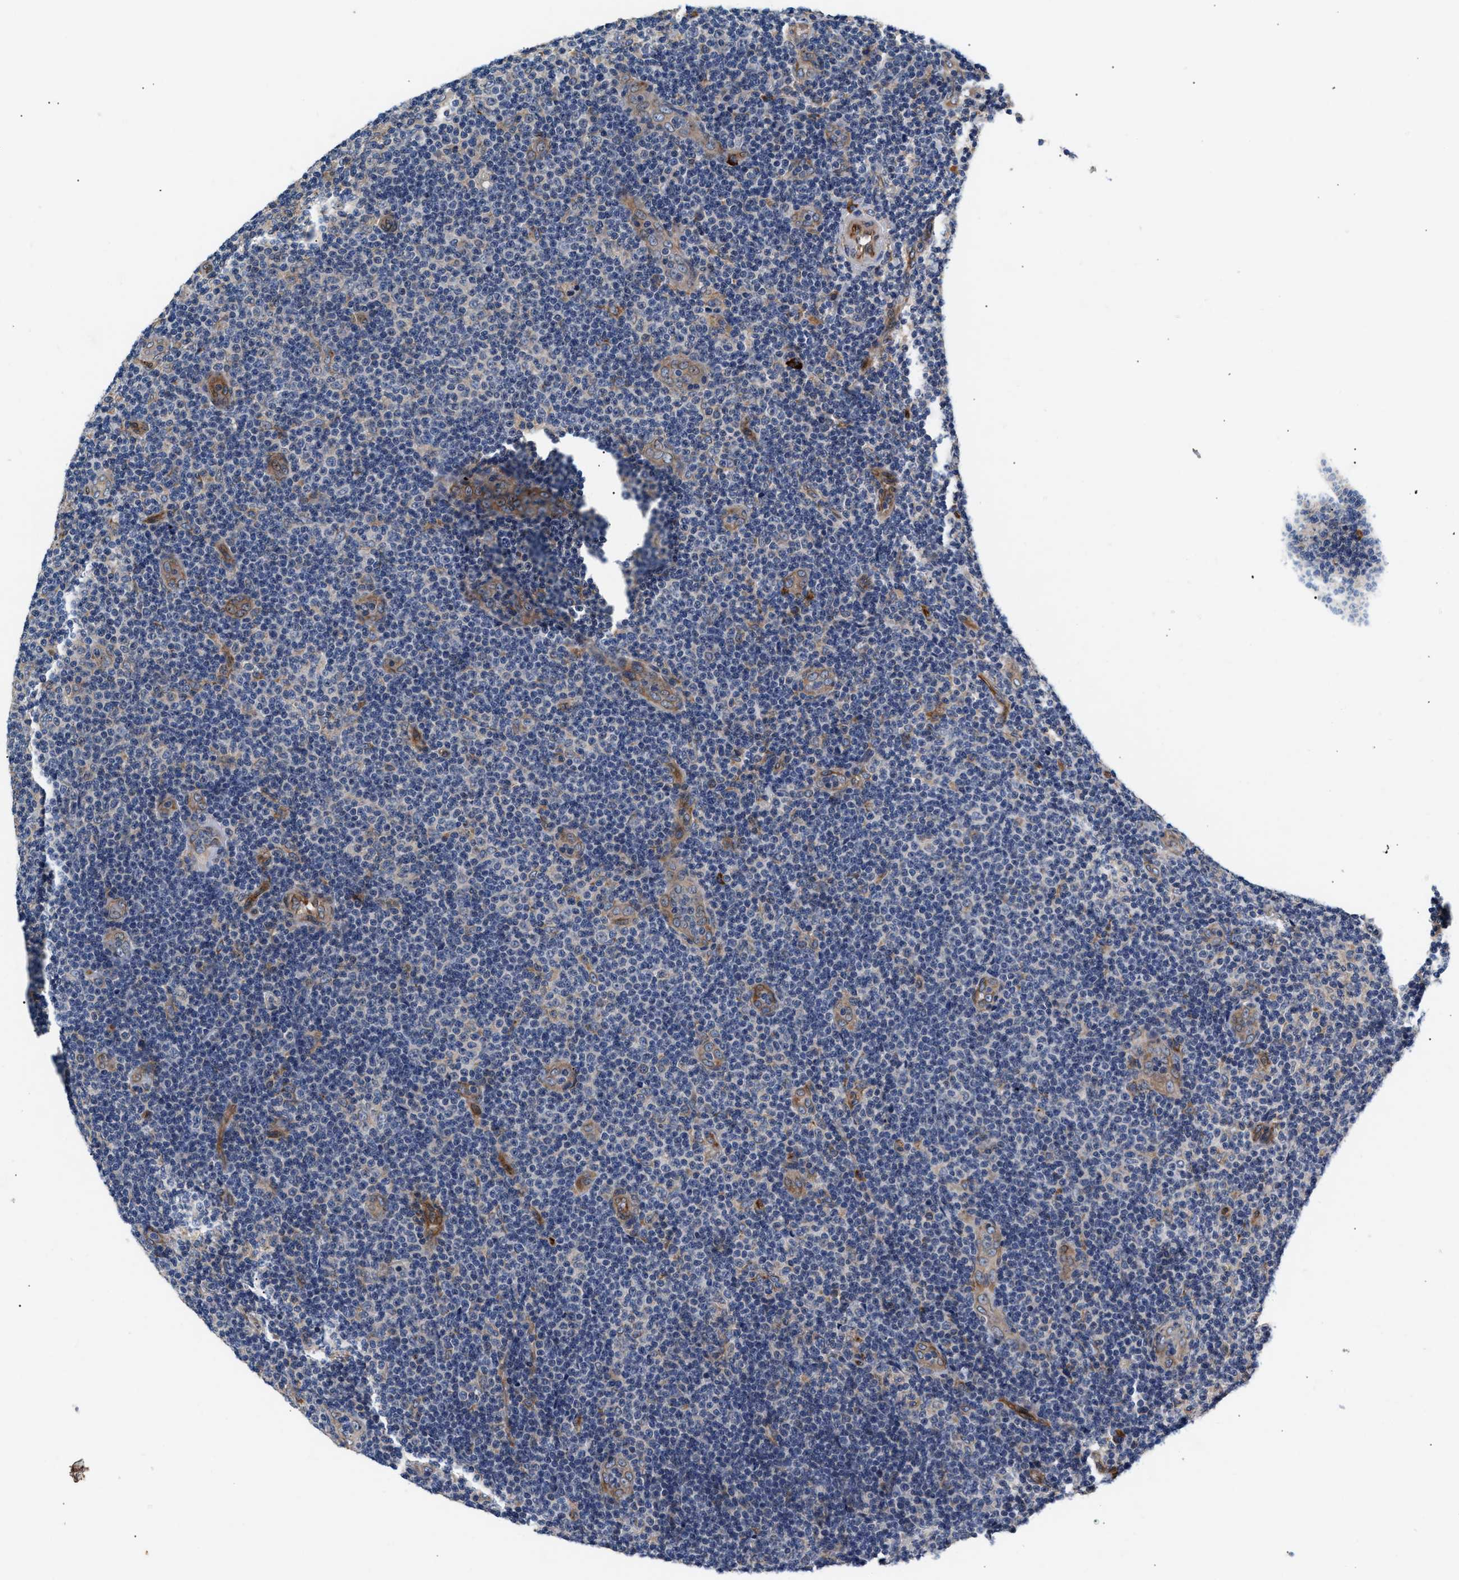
{"staining": {"intensity": "negative", "quantity": "none", "location": "none"}, "tissue": "lymphoma", "cell_type": "Tumor cells", "image_type": "cancer", "snomed": [{"axis": "morphology", "description": "Malignant lymphoma, non-Hodgkin's type, Low grade"}, {"axis": "topography", "description": "Lymph node"}], "caption": "Immunohistochemistry (IHC) image of neoplastic tissue: lymphoma stained with DAB (3,3'-diaminobenzidine) reveals no significant protein staining in tumor cells.", "gene": "IFT74", "patient": {"sex": "male", "age": 83}}